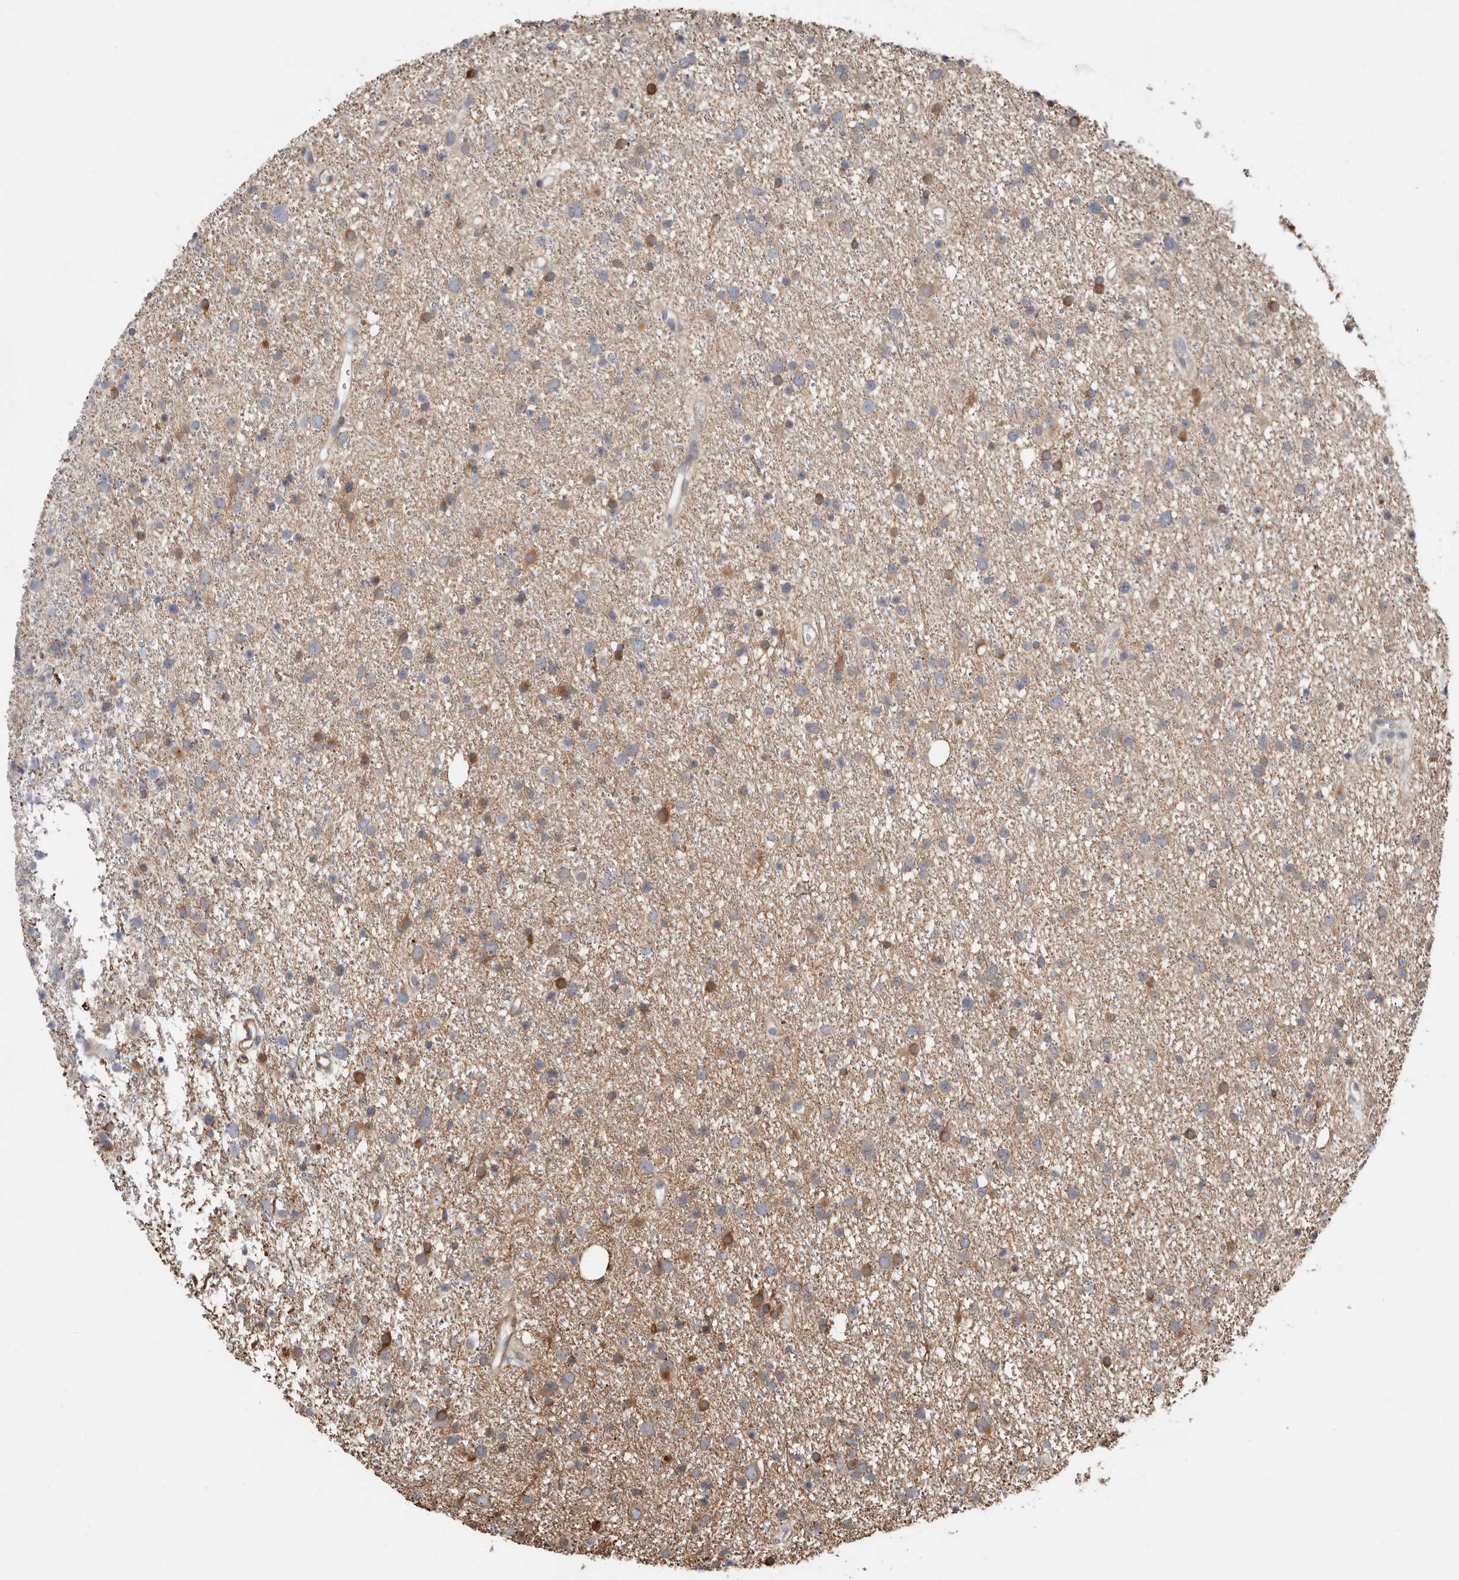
{"staining": {"intensity": "moderate", "quantity": "25%-75%", "location": "cytoplasmic/membranous"}, "tissue": "glioma", "cell_type": "Tumor cells", "image_type": "cancer", "snomed": [{"axis": "morphology", "description": "Glioma, malignant, Low grade"}, {"axis": "topography", "description": "Cerebral cortex"}], "caption": "Glioma stained for a protein exhibits moderate cytoplasmic/membranous positivity in tumor cells. The protein of interest is stained brown, and the nuclei are stained in blue (DAB (3,3'-diaminobenzidine) IHC with brightfield microscopy, high magnification).", "gene": "ASRGL1", "patient": {"sex": "female", "age": 39}}